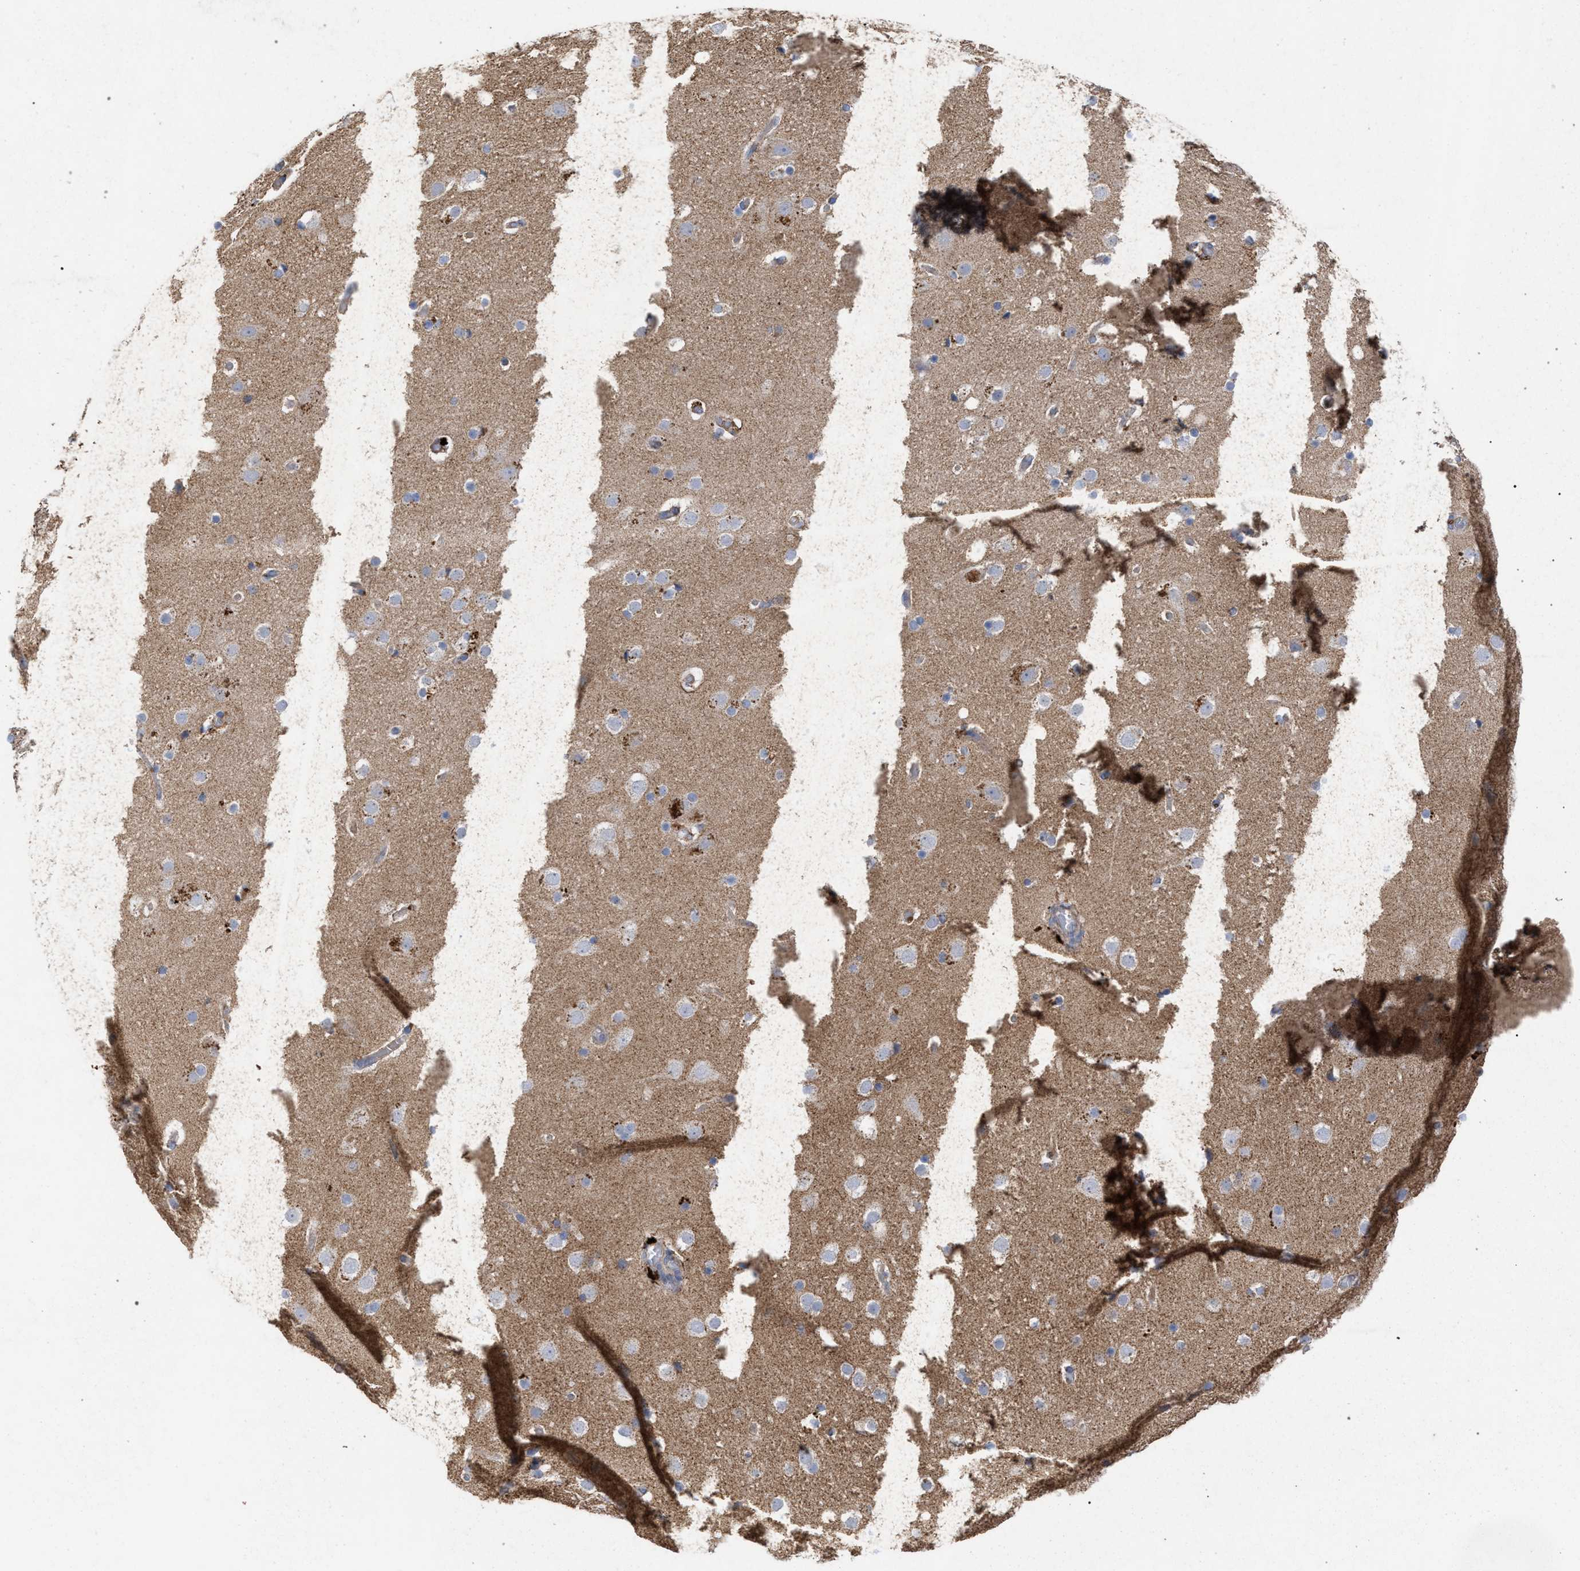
{"staining": {"intensity": "weak", "quantity": "25%-75%", "location": "cytoplasmic/membranous"}, "tissue": "cerebral cortex", "cell_type": "Endothelial cells", "image_type": "normal", "snomed": [{"axis": "morphology", "description": "Normal tissue, NOS"}, {"axis": "topography", "description": "Cerebral cortex"}], "caption": "Weak cytoplasmic/membranous positivity for a protein is present in approximately 25%-75% of endothelial cells of benign cerebral cortex using immunohistochemistry (IHC).", "gene": "BCL2L12", "patient": {"sex": "male", "age": 57}}